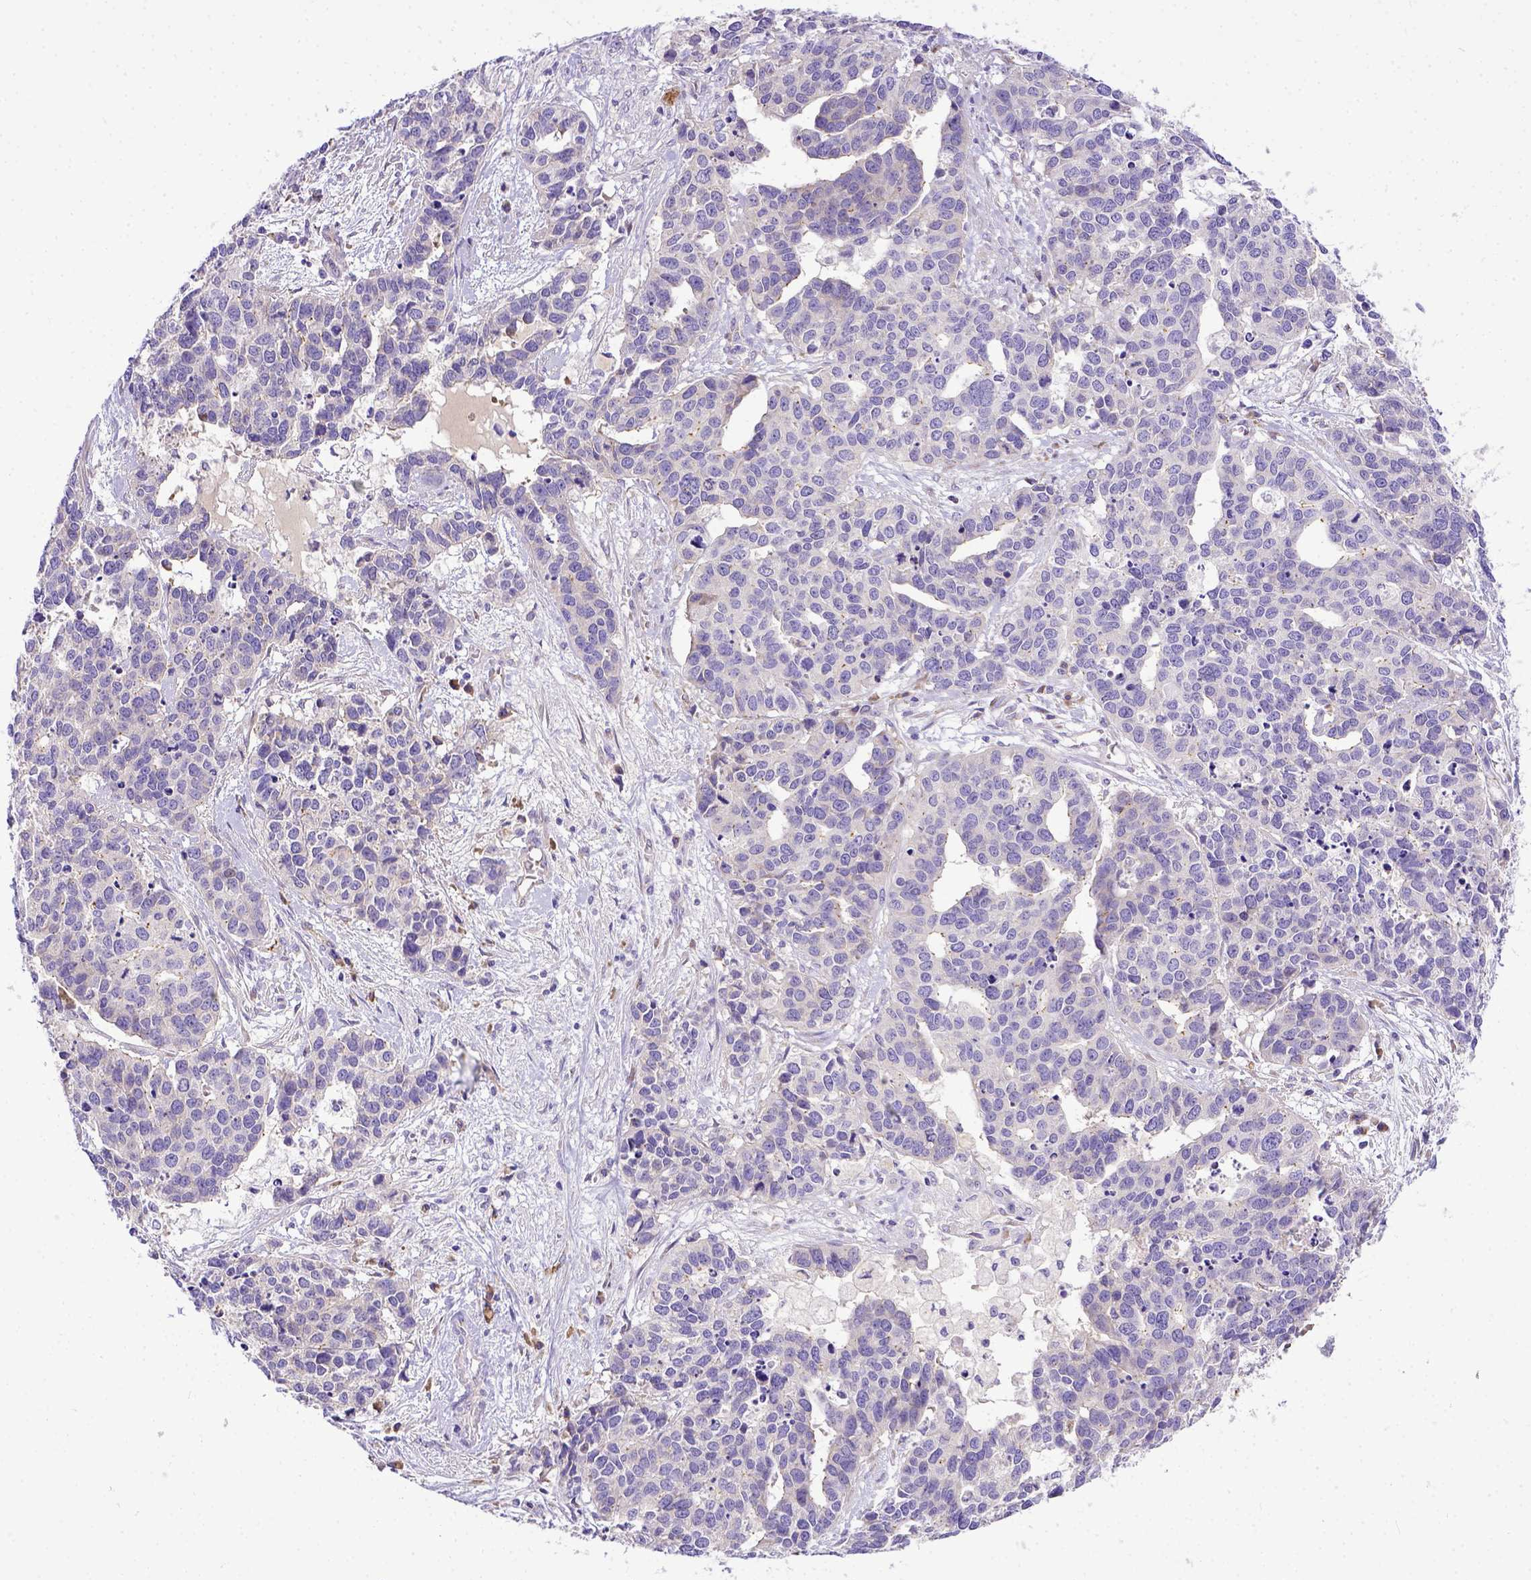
{"staining": {"intensity": "negative", "quantity": "none", "location": "none"}, "tissue": "ovarian cancer", "cell_type": "Tumor cells", "image_type": "cancer", "snomed": [{"axis": "morphology", "description": "Carcinoma, endometroid"}, {"axis": "topography", "description": "Ovary"}], "caption": "Micrograph shows no protein staining in tumor cells of ovarian cancer (endometroid carcinoma) tissue.", "gene": "CFAP300", "patient": {"sex": "female", "age": 65}}